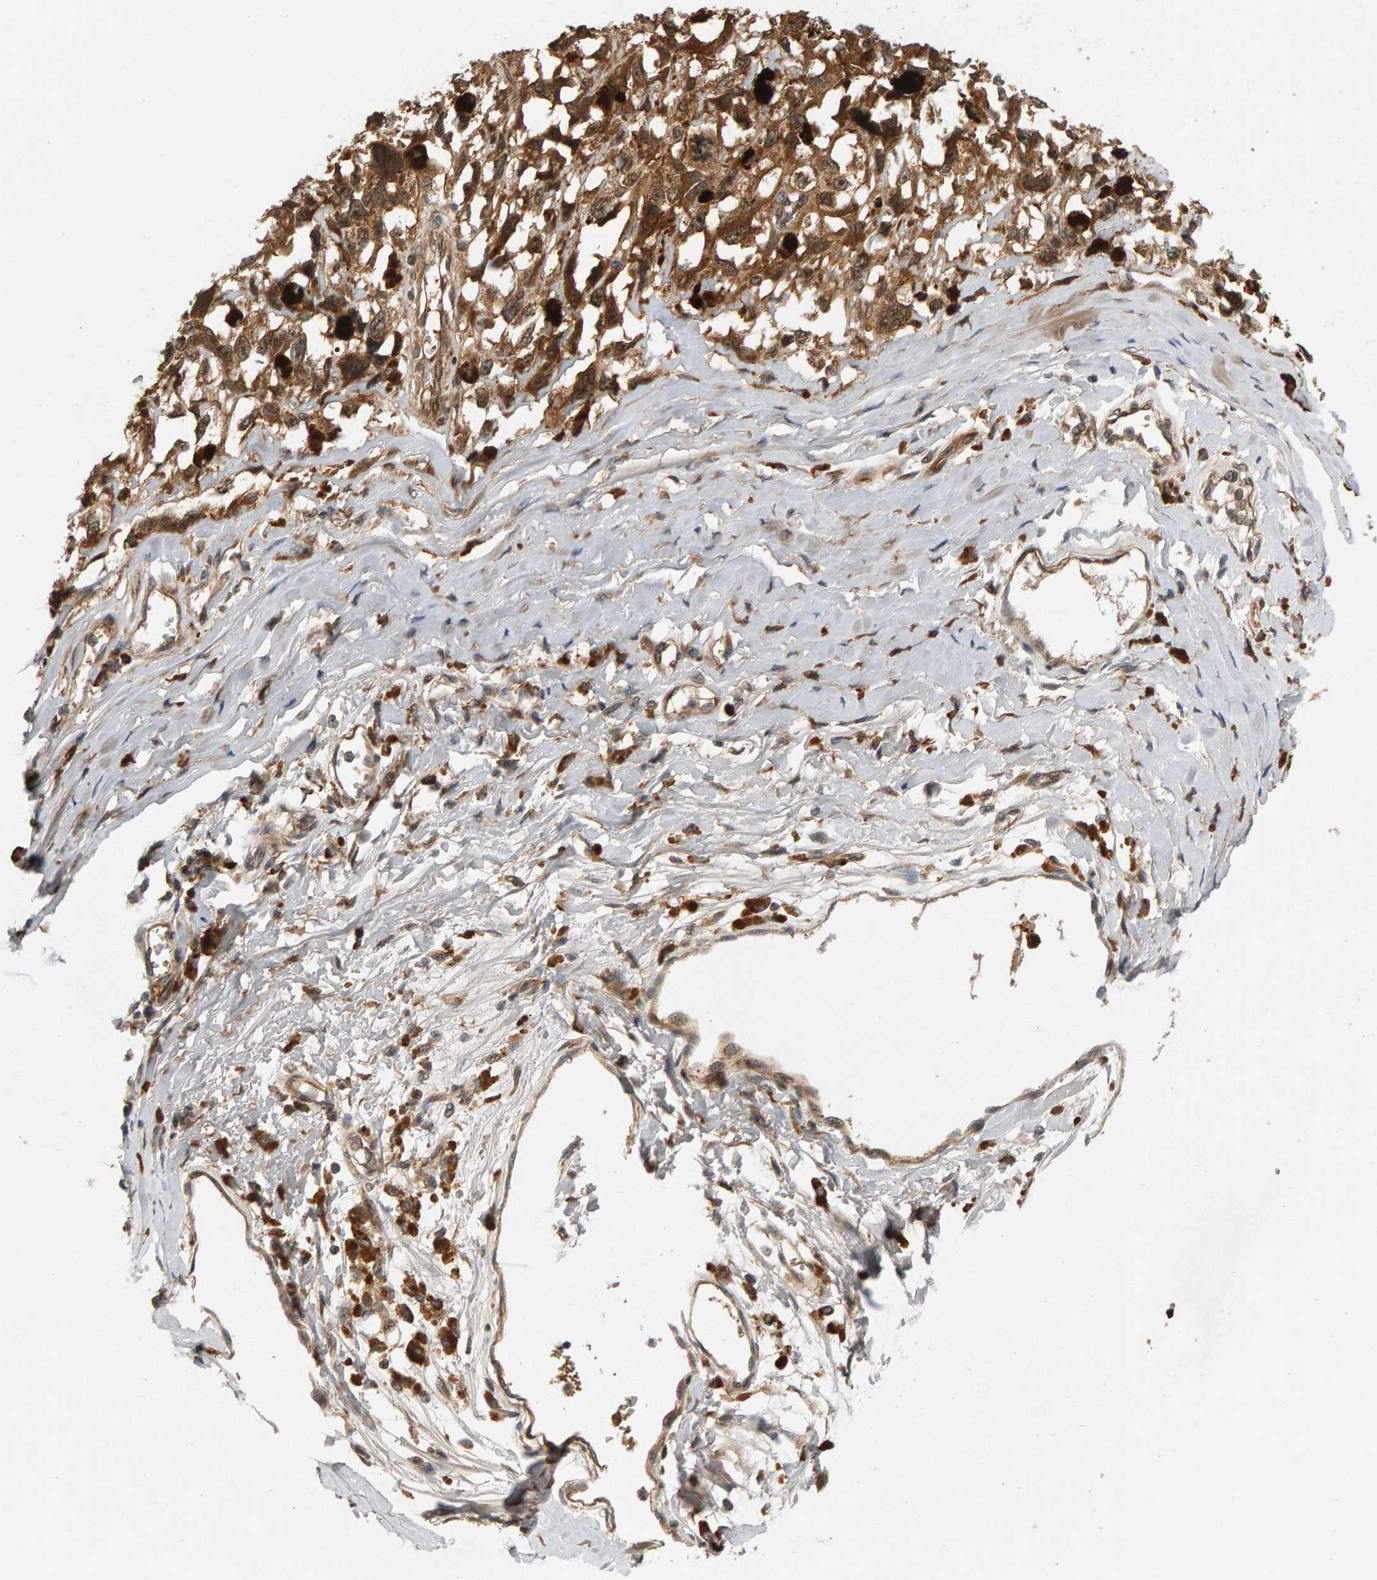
{"staining": {"intensity": "moderate", "quantity": ">75%", "location": "cytoplasmic/membranous"}, "tissue": "melanoma", "cell_type": "Tumor cells", "image_type": "cancer", "snomed": [{"axis": "morphology", "description": "Malignant melanoma, Metastatic site"}, {"axis": "topography", "description": "Lymph node"}], "caption": "Immunohistochemistry (IHC) histopathology image of human malignant melanoma (metastatic site) stained for a protein (brown), which shows medium levels of moderate cytoplasmic/membranous expression in approximately >75% of tumor cells.", "gene": "BAHCC1", "patient": {"sex": "male", "age": 59}}